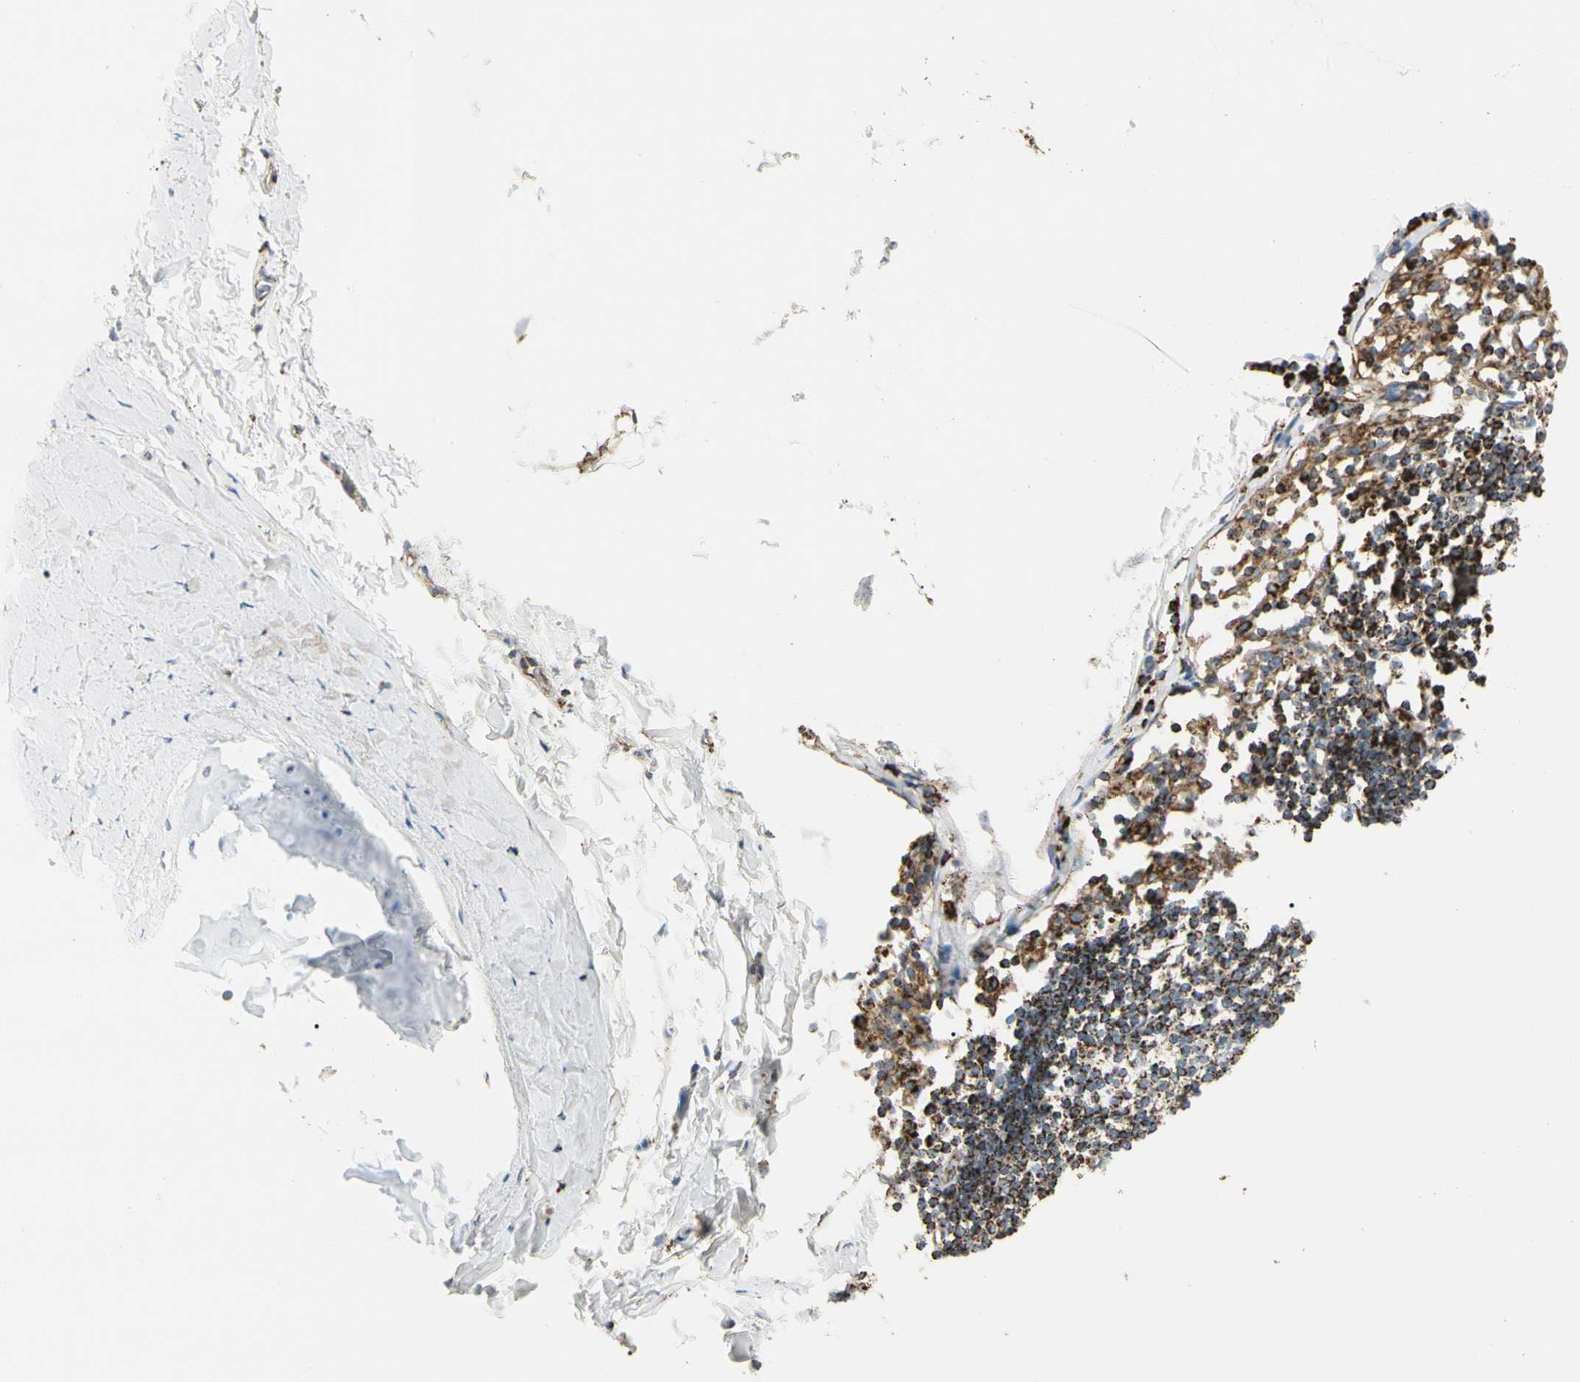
{"staining": {"intensity": "moderate", "quantity": "<25%", "location": "cytoplasmic/membranous"}, "tissue": "adipose tissue", "cell_type": "Adipocytes", "image_type": "normal", "snomed": [{"axis": "morphology", "description": "Normal tissue, NOS"}, {"axis": "topography", "description": "Cartilage tissue"}, {"axis": "topography", "description": "Bronchus"}], "caption": "A brown stain highlights moderate cytoplasmic/membranous expression of a protein in adipocytes of normal human adipose tissue.", "gene": "ME2", "patient": {"sex": "female", "age": 73}}